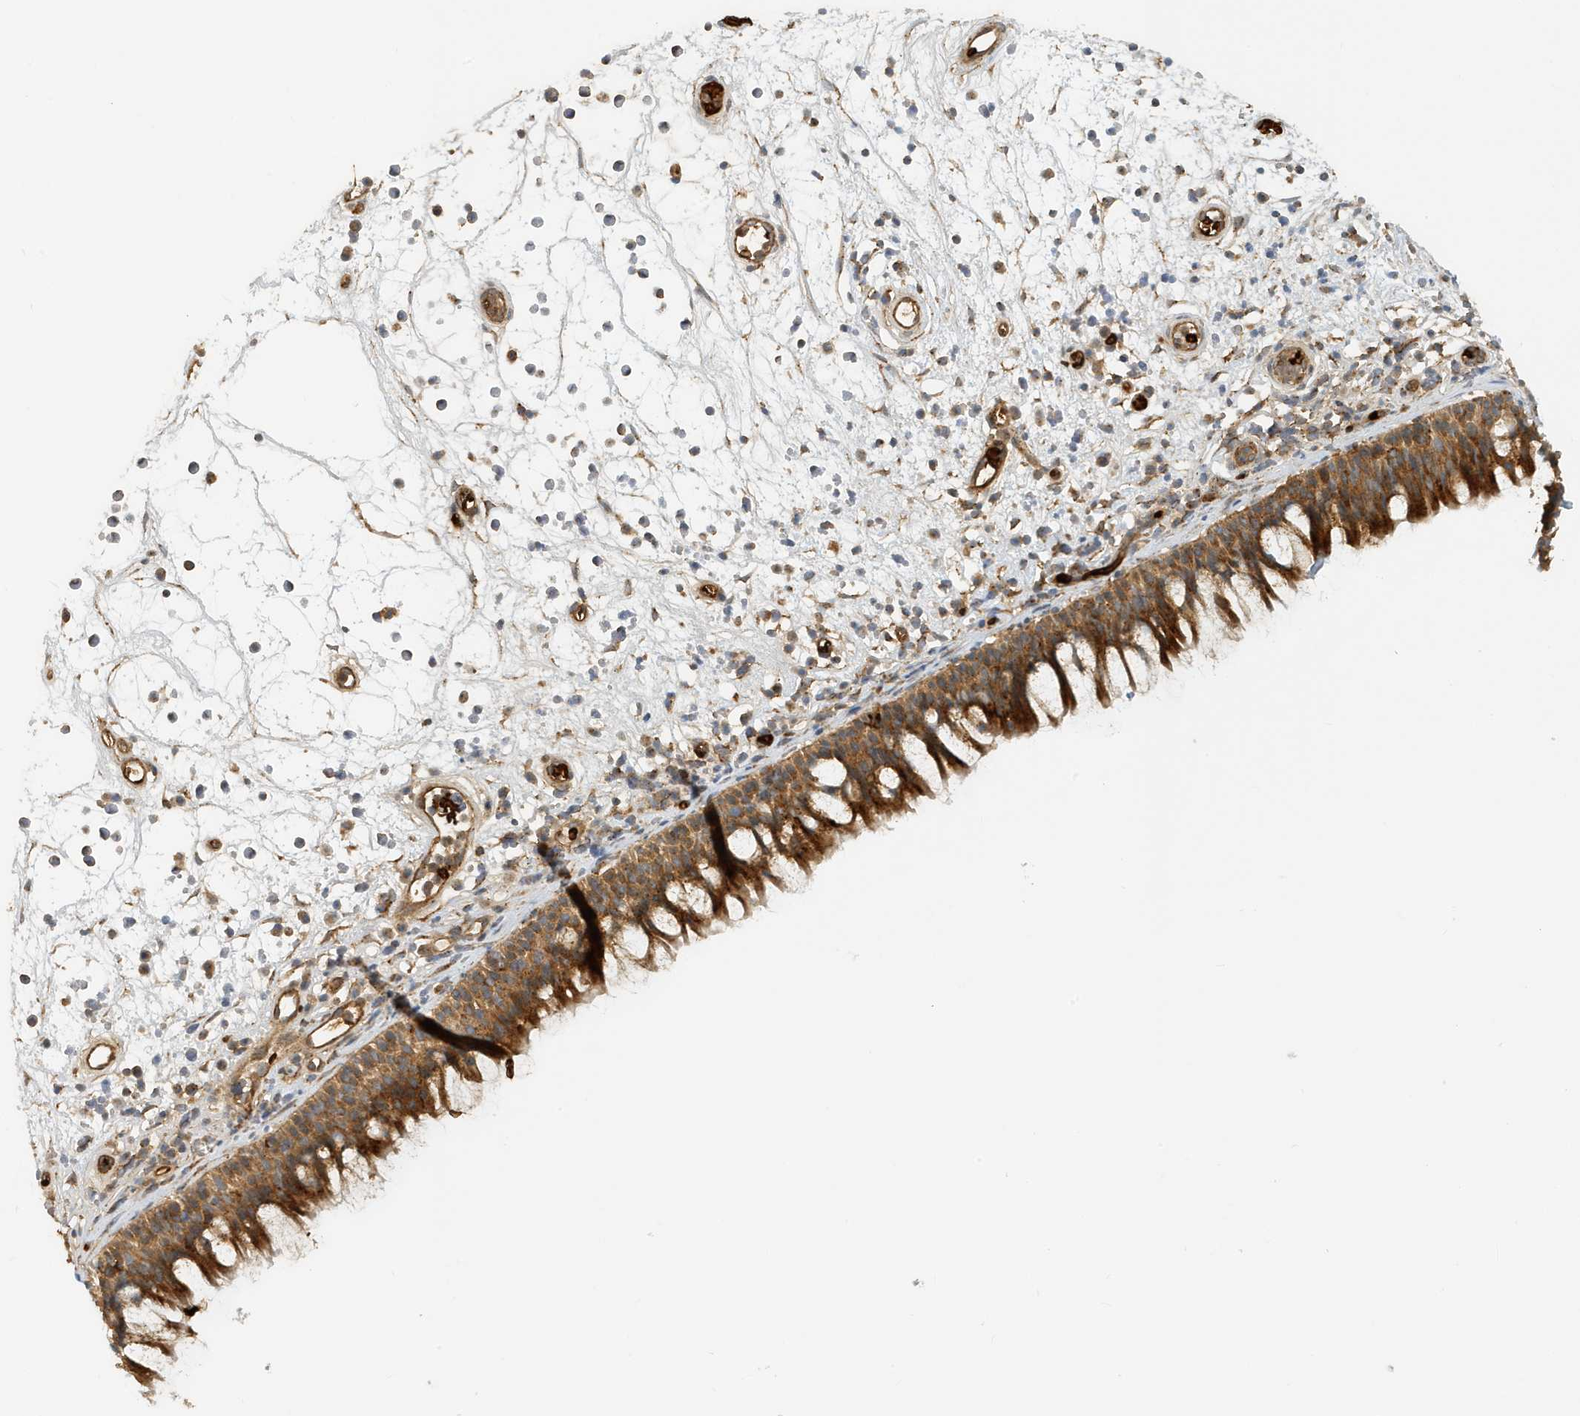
{"staining": {"intensity": "moderate", "quantity": ">75%", "location": "cytoplasmic/membranous"}, "tissue": "nasopharynx", "cell_type": "Respiratory epithelial cells", "image_type": "normal", "snomed": [{"axis": "morphology", "description": "Normal tissue, NOS"}, {"axis": "morphology", "description": "Inflammation, NOS"}, {"axis": "morphology", "description": "Malignant melanoma, Metastatic site"}, {"axis": "topography", "description": "Nasopharynx"}], "caption": "IHC image of normal nasopharynx stained for a protein (brown), which displays medium levels of moderate cytoplasmic/membranous expression in about >75% of respiratory epithelial cells.", "gene": "FYCO1", "patient": {"sex": "male", "age": 70}}